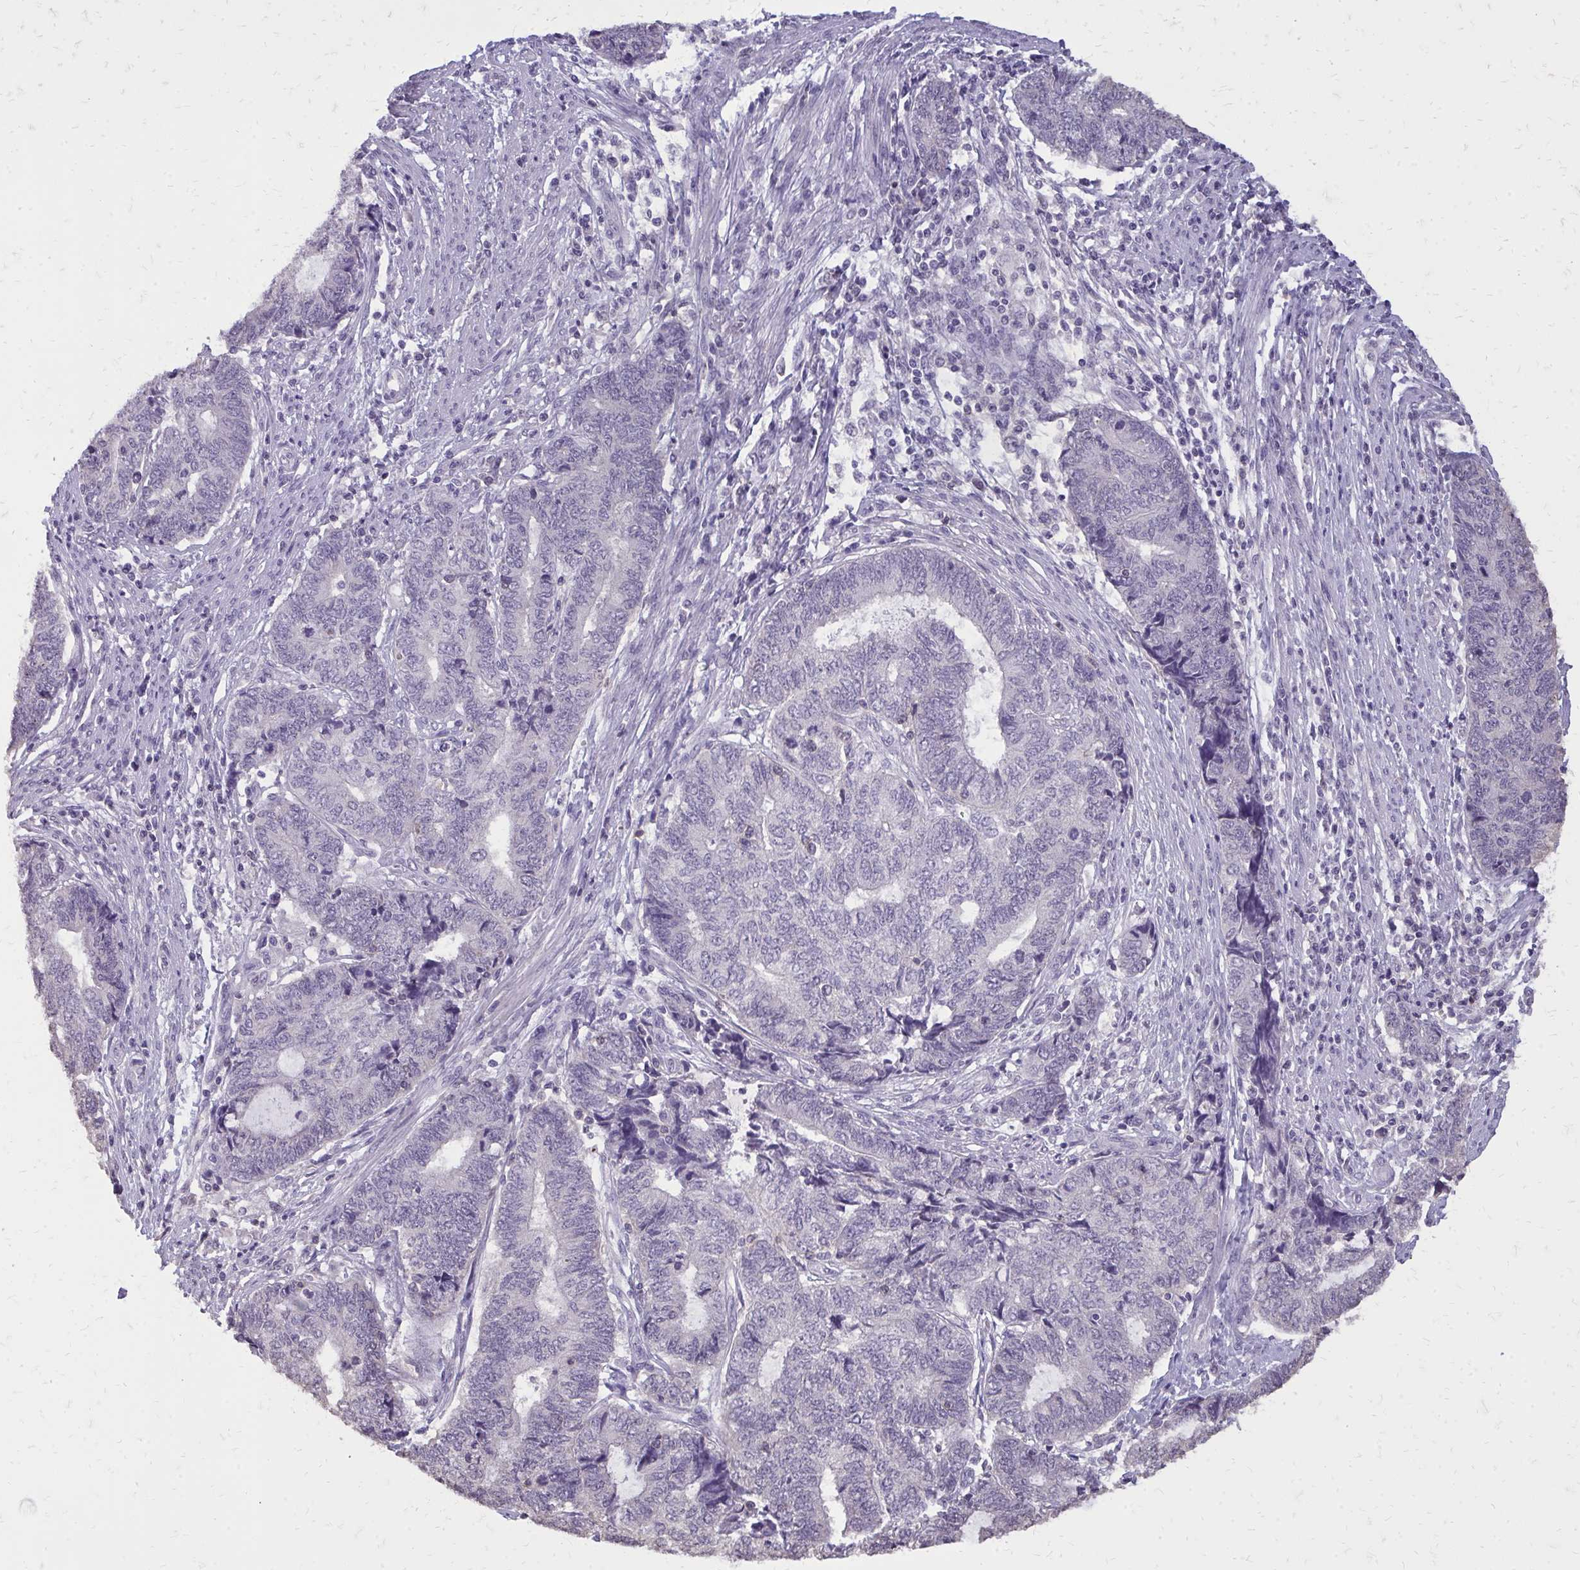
{"staining": {"intensity": "negative", "quantity": "none", "location": "none"}, "tissue": "endometrial cancer", "cell_type": "Tumor cells", "image_type": "cancer", "snomed": [{"axis": "morphology", "description": "Adenocarcinoma, NOS"}, {"axis": "topography", "description": "Uterus"}, {"axis": "topography", "description": "Endometrium"}], "caption": "Immunohistochemistry (IHC) of endometrial cancer demonstrates no staining in tumor cells.", "gene": "AKAP5", "patient": {"sex": "female", "age": 70}}